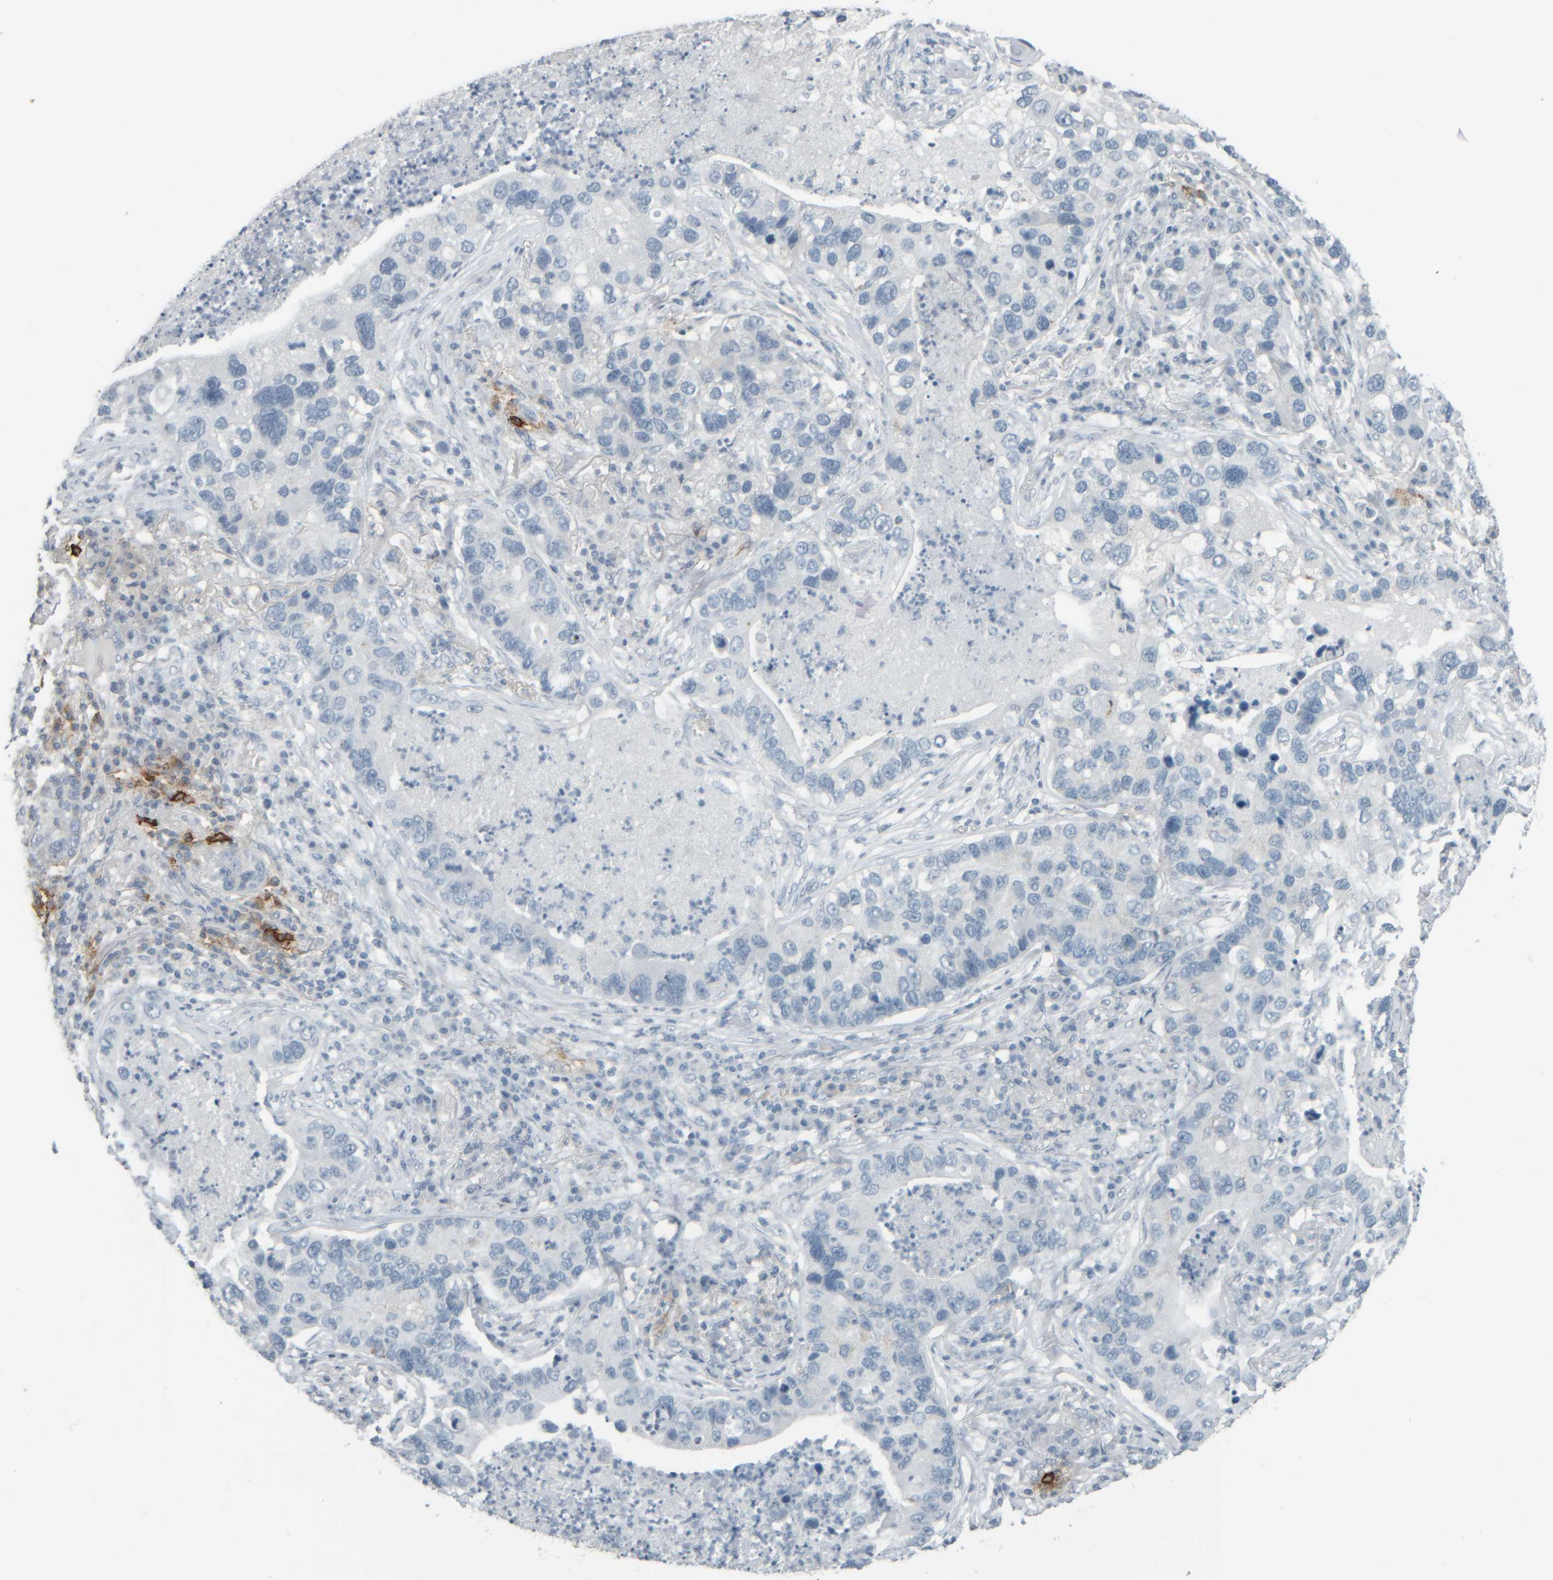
{"staining": {"intensity": "negative", "quantity": "none", "location": "none"}, "tissue": "lung cancer", "cell_type": "Tumor cells", "image_type": "cancer", "snomed": [{"axis": "morphology", "description": "Normal tissue, NOS"}, {"axis": "morphology", "description": "Adenocarcinoma, NOS"}, {"axis": "topography", "description": "Bronchus"}, {"axis": "topography", "description": "Lung"}], "caption": "Tumor cells are negative for brown protein staining in lung cancer (adenocarcinoma).", "gene": "TPSAB1", "patient": {"sex": "male", "age": 54}}